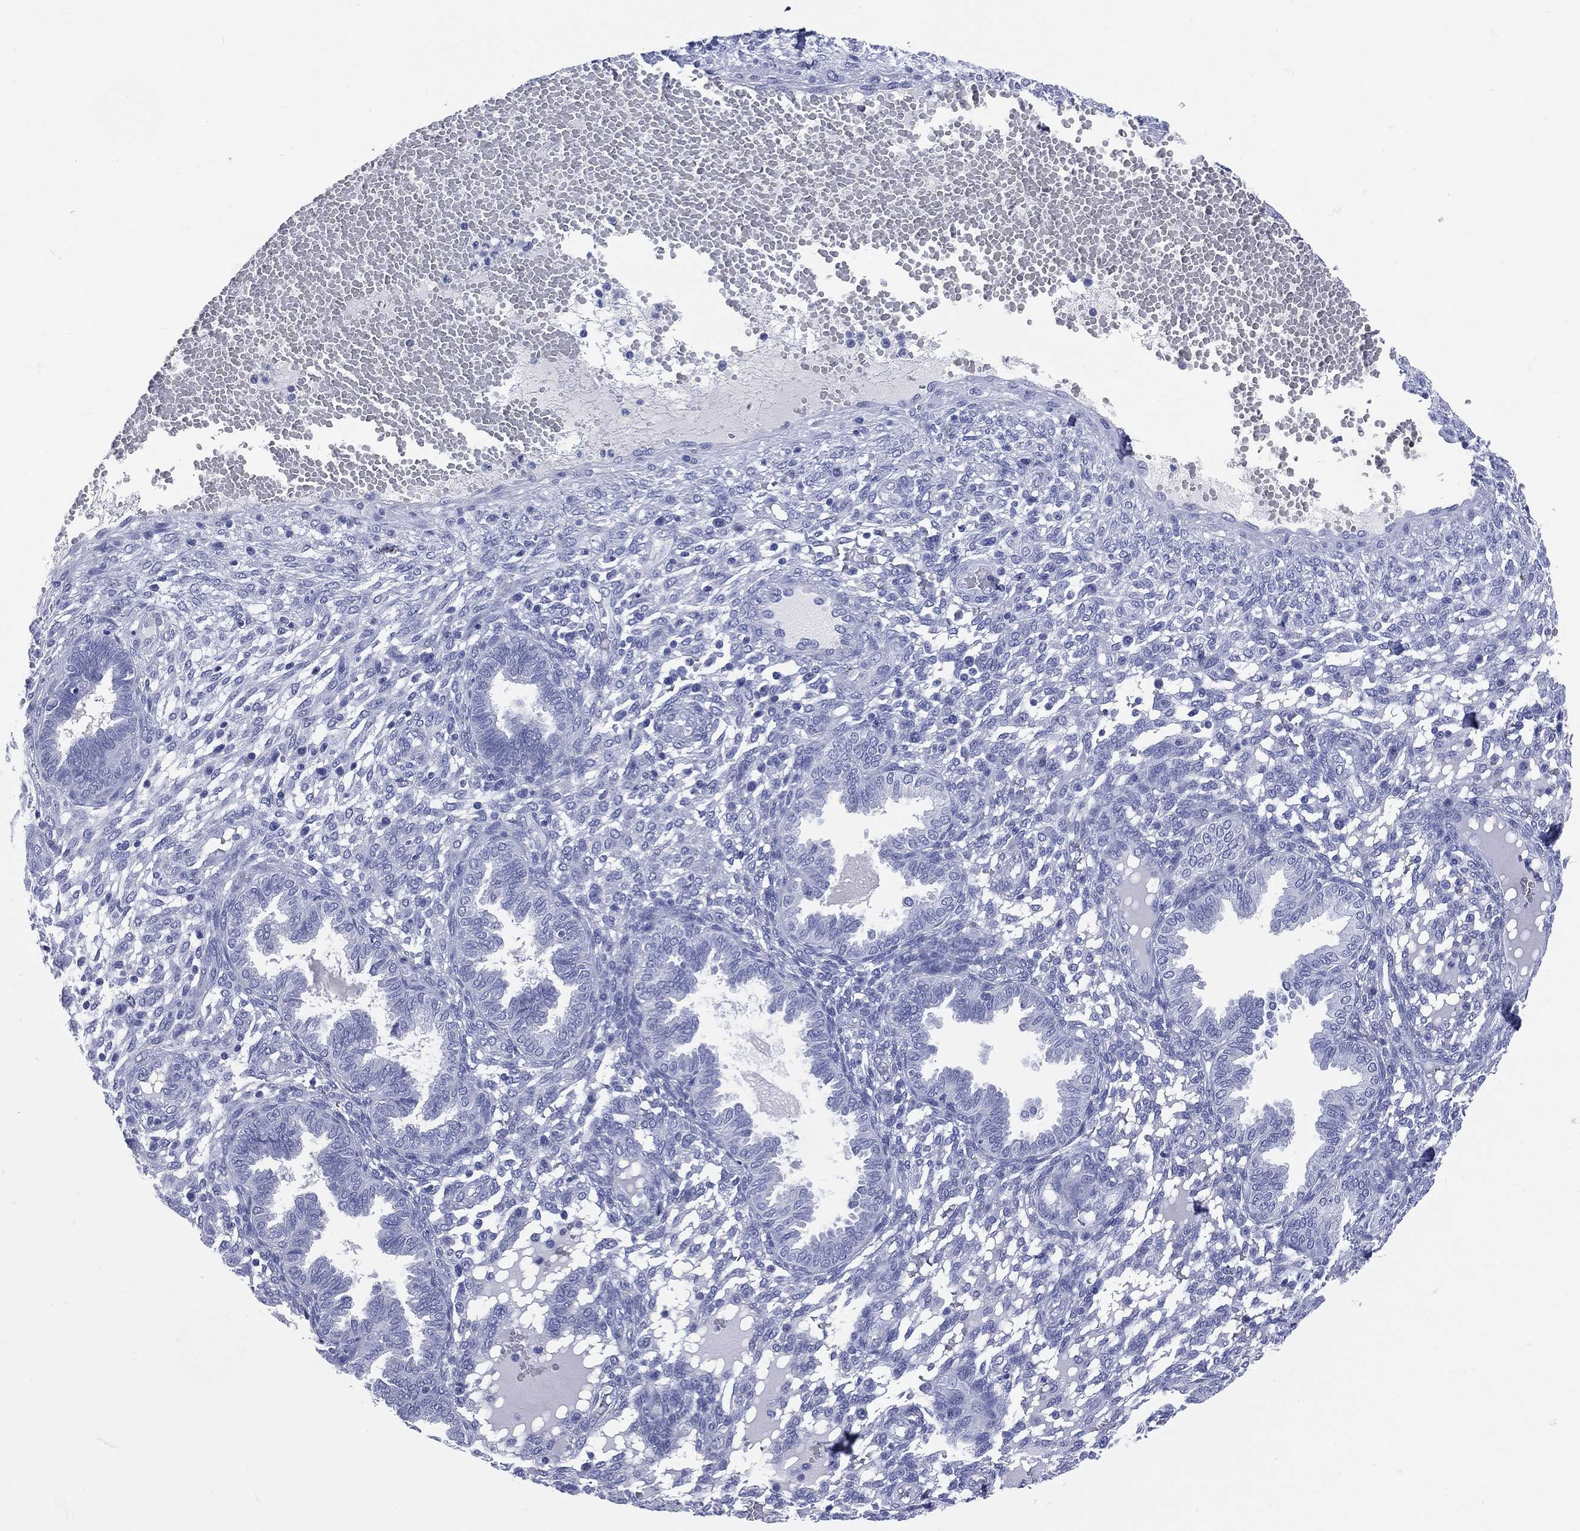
{"staining": {"intensity": "negative", "quantity": "none", "location": "none"}, "tissue": "endometrium", "cell_type": "Cells in endometrial stroma", "image_type": "normal", "snomed": [{"axis": "morphology", "description": "Normal tissue, NOS"}, {"axis": "topography", "description": "Endometrium"}], "caption": "Immunohistochemistry (IHC) micrograph of benign endometrium: human endometrium stained with DAB (3,3'-diaminobenzidine) exhibits no significant protein expression in cells in endometrial stroma.", "gene": "CYLC1", "patient": {"sex": "female", "age": 42}}